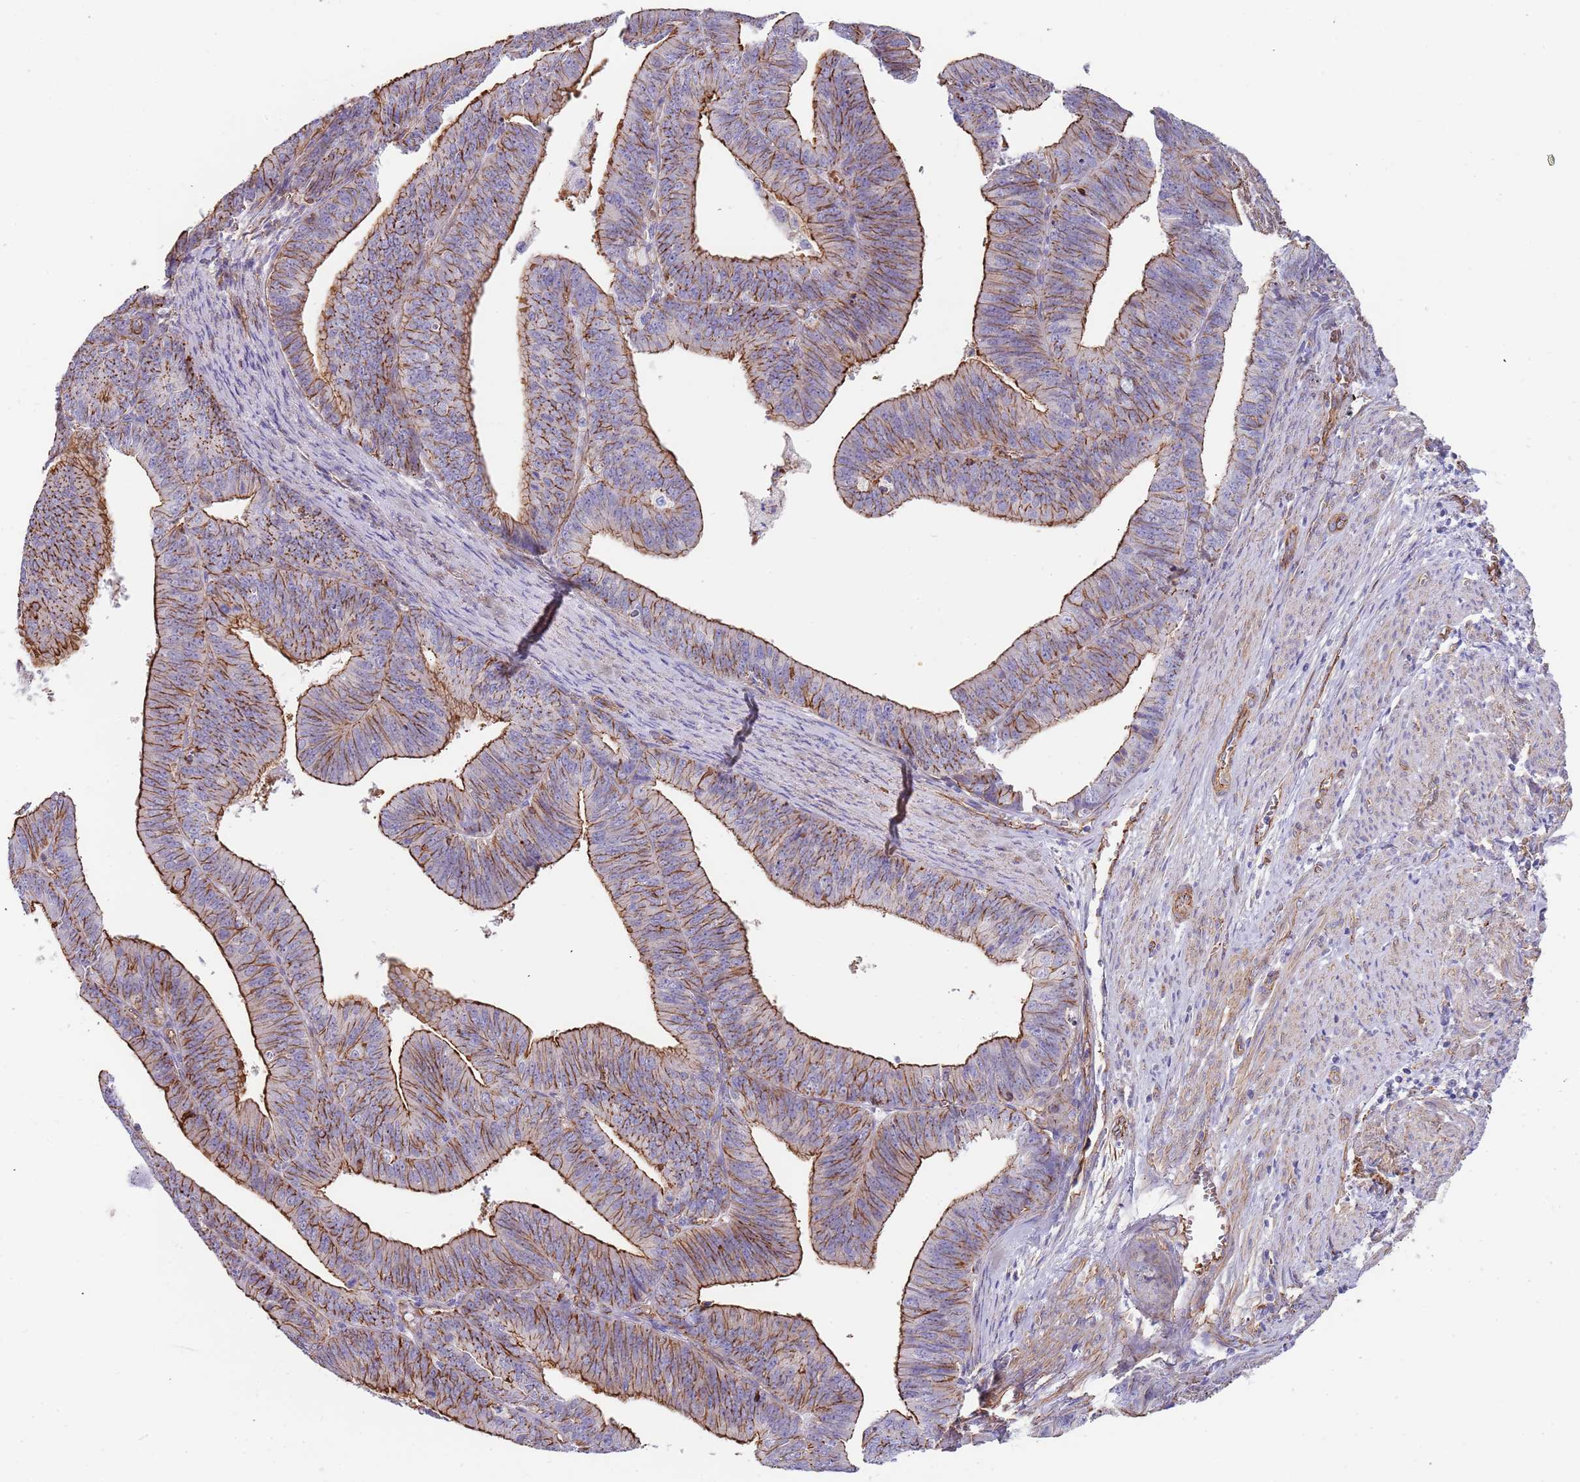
{"staining": {"intensity": "moderate", "quantity": ">75%", "location": "cytoplasmic/membranous"}, "tissue": "endometrial cancer", "cell_type": "Tumor cells", "image_type": "cancer", "snomed": [{"axis": "morphology", "description": "Adenocarcinoma, NOS"}, {"axis": "topography", "description": "Endometrium"}], "caption": "DAB immunohistochemical staining of adenocarcinoma (endometrial) displays moderate cytoplasmic/membranous protein expression in about >75% of tumor cells.", "gene": "GFRAL", "patient": {"sex": "female", "age": 73}}